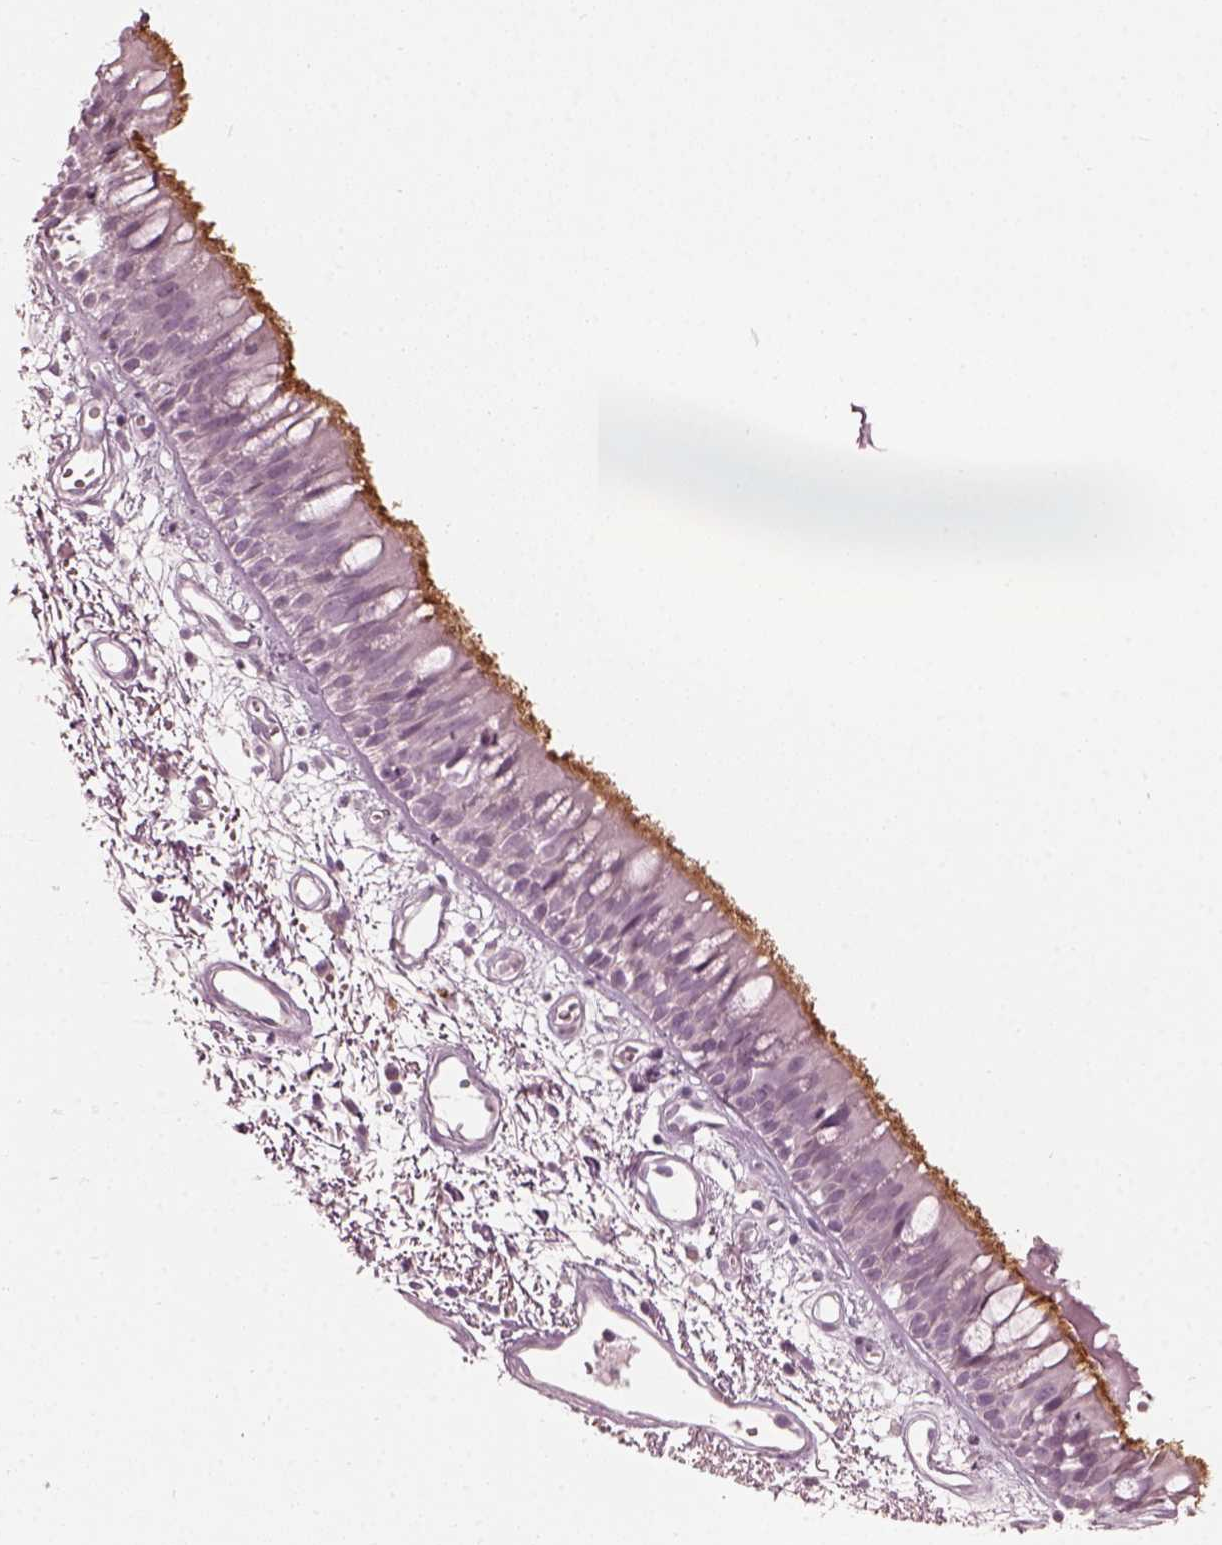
{"staining": {"intensity": "strong", "quantity": "25%-75%", "location": "cytoplasmic/membranous"}, "tissue": "bronchus", "cell_type": "Respiratory epithelial cells", "image_type": "normal", "snomed": [{"axis": "morphology", "description": "Normal tissue, NOS"}, {"axis": "morphology", "description": "Squamous cell carcinoma, NOS"}, {"axis": "topography", "description": "Cartilage tissue"}, {"axis": "topography", "description": "Bronchus"}, {"axis": "topography", "description": "Lung"}], "caption": "Immunohistochemistry (IHC) (DAB (3,3'-diaminobenzidine)) staining of benign bronchus demonstrates strong cytoplasmic/membranous protein positivity in approximately 25%-75% of respiratory epithelial cells.", "gene": "SAXO2", "patient": {"sex": "male", "age": 66}}